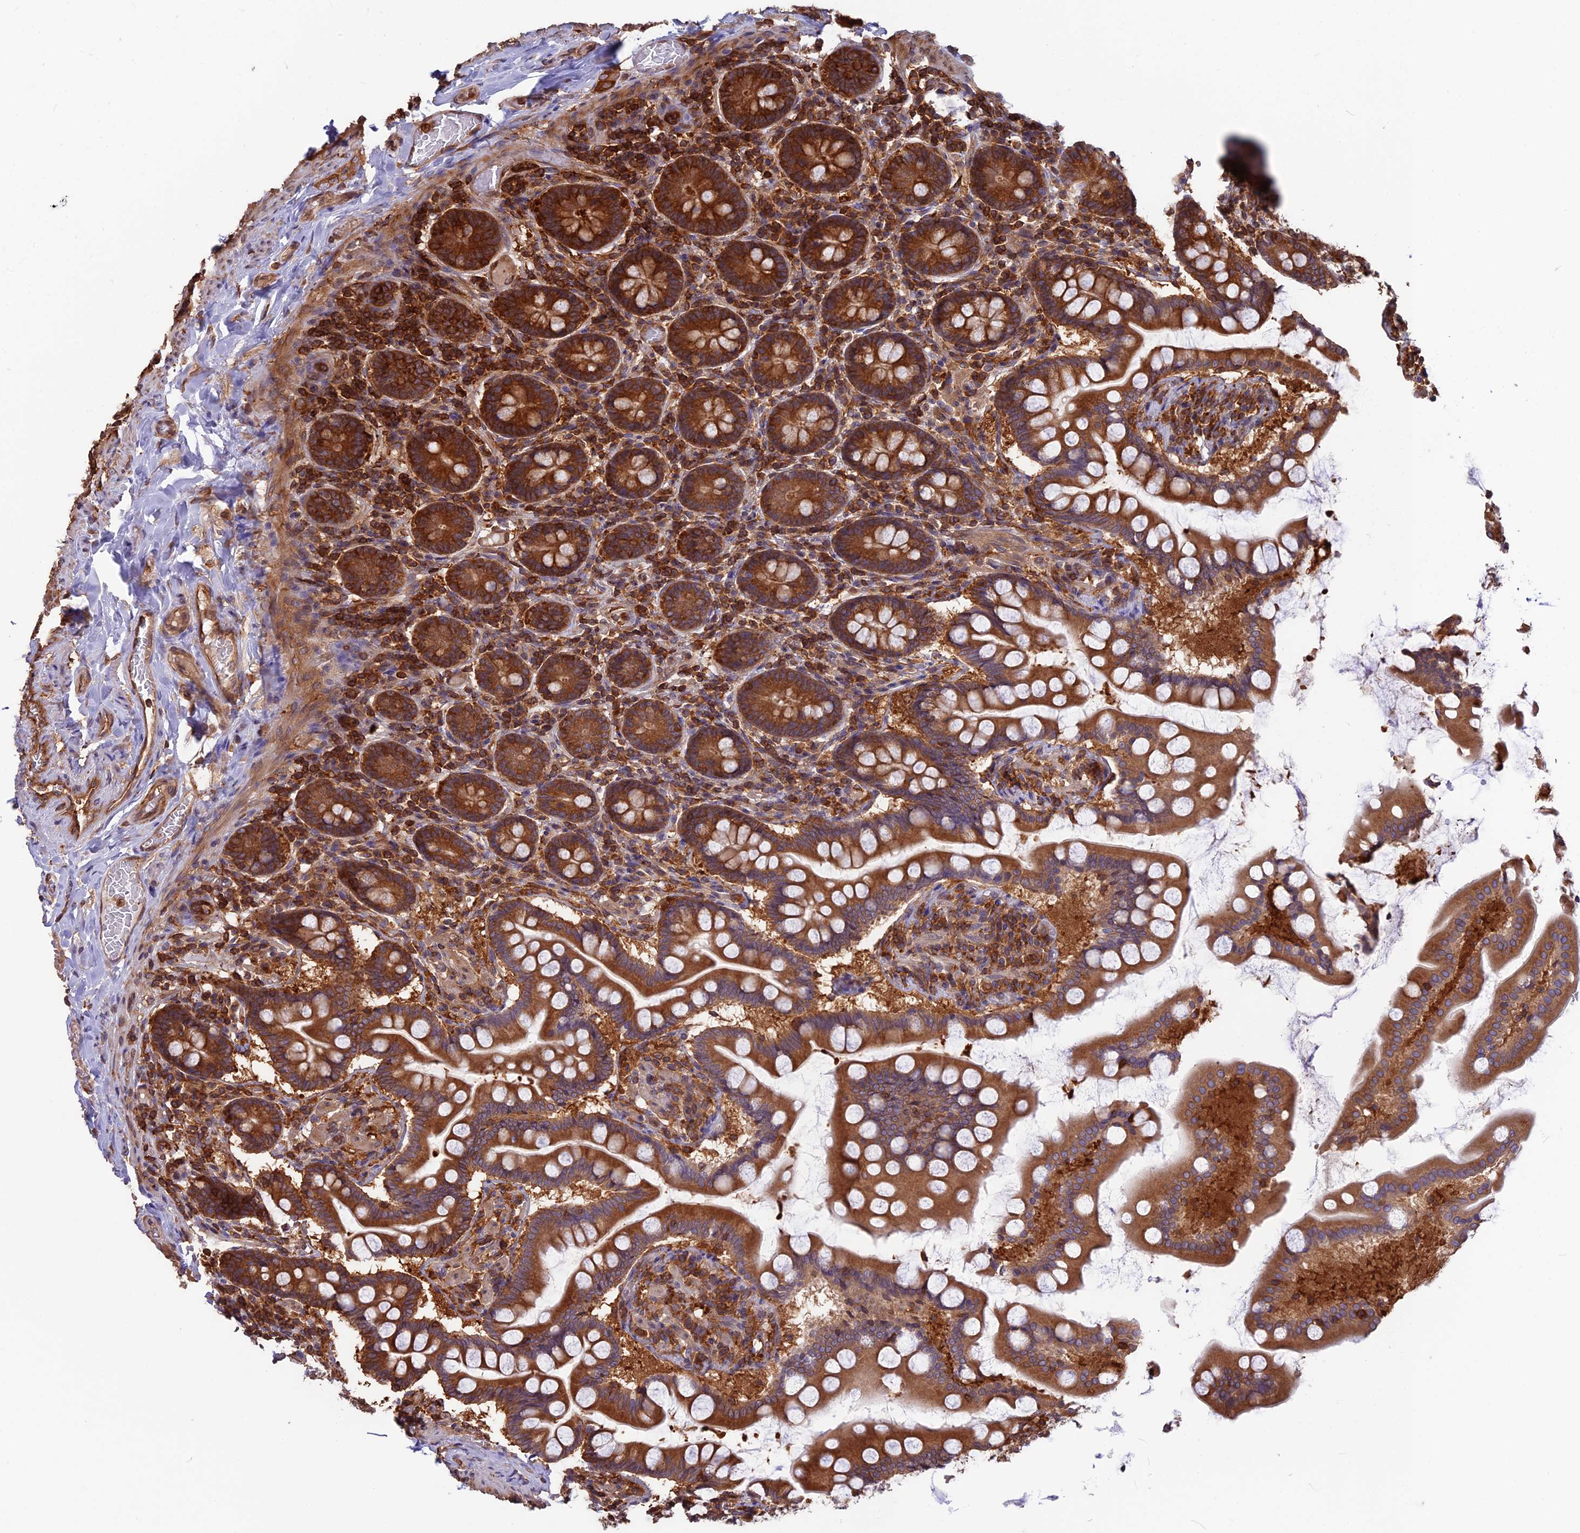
{"staining": {"intensity": "strong", "quantity": ">75%", "location": "cytoplasmic/membranous"}, "tissue": "small intestine", "cell_type": "Glandular cells", "image_type": "normal", "snomed": [{"axis": "morphology", "description": "Normal tissue, NOS"}, {"axis": "topography", "description": "Small intestine"}], "caption": "The immunohistochemical stain labels strong cytoplasmic/membranous positivity in glandular cells of normal small intestine.", "gene": "WDR1", "patient": {"sex": "male", "age": 41}}